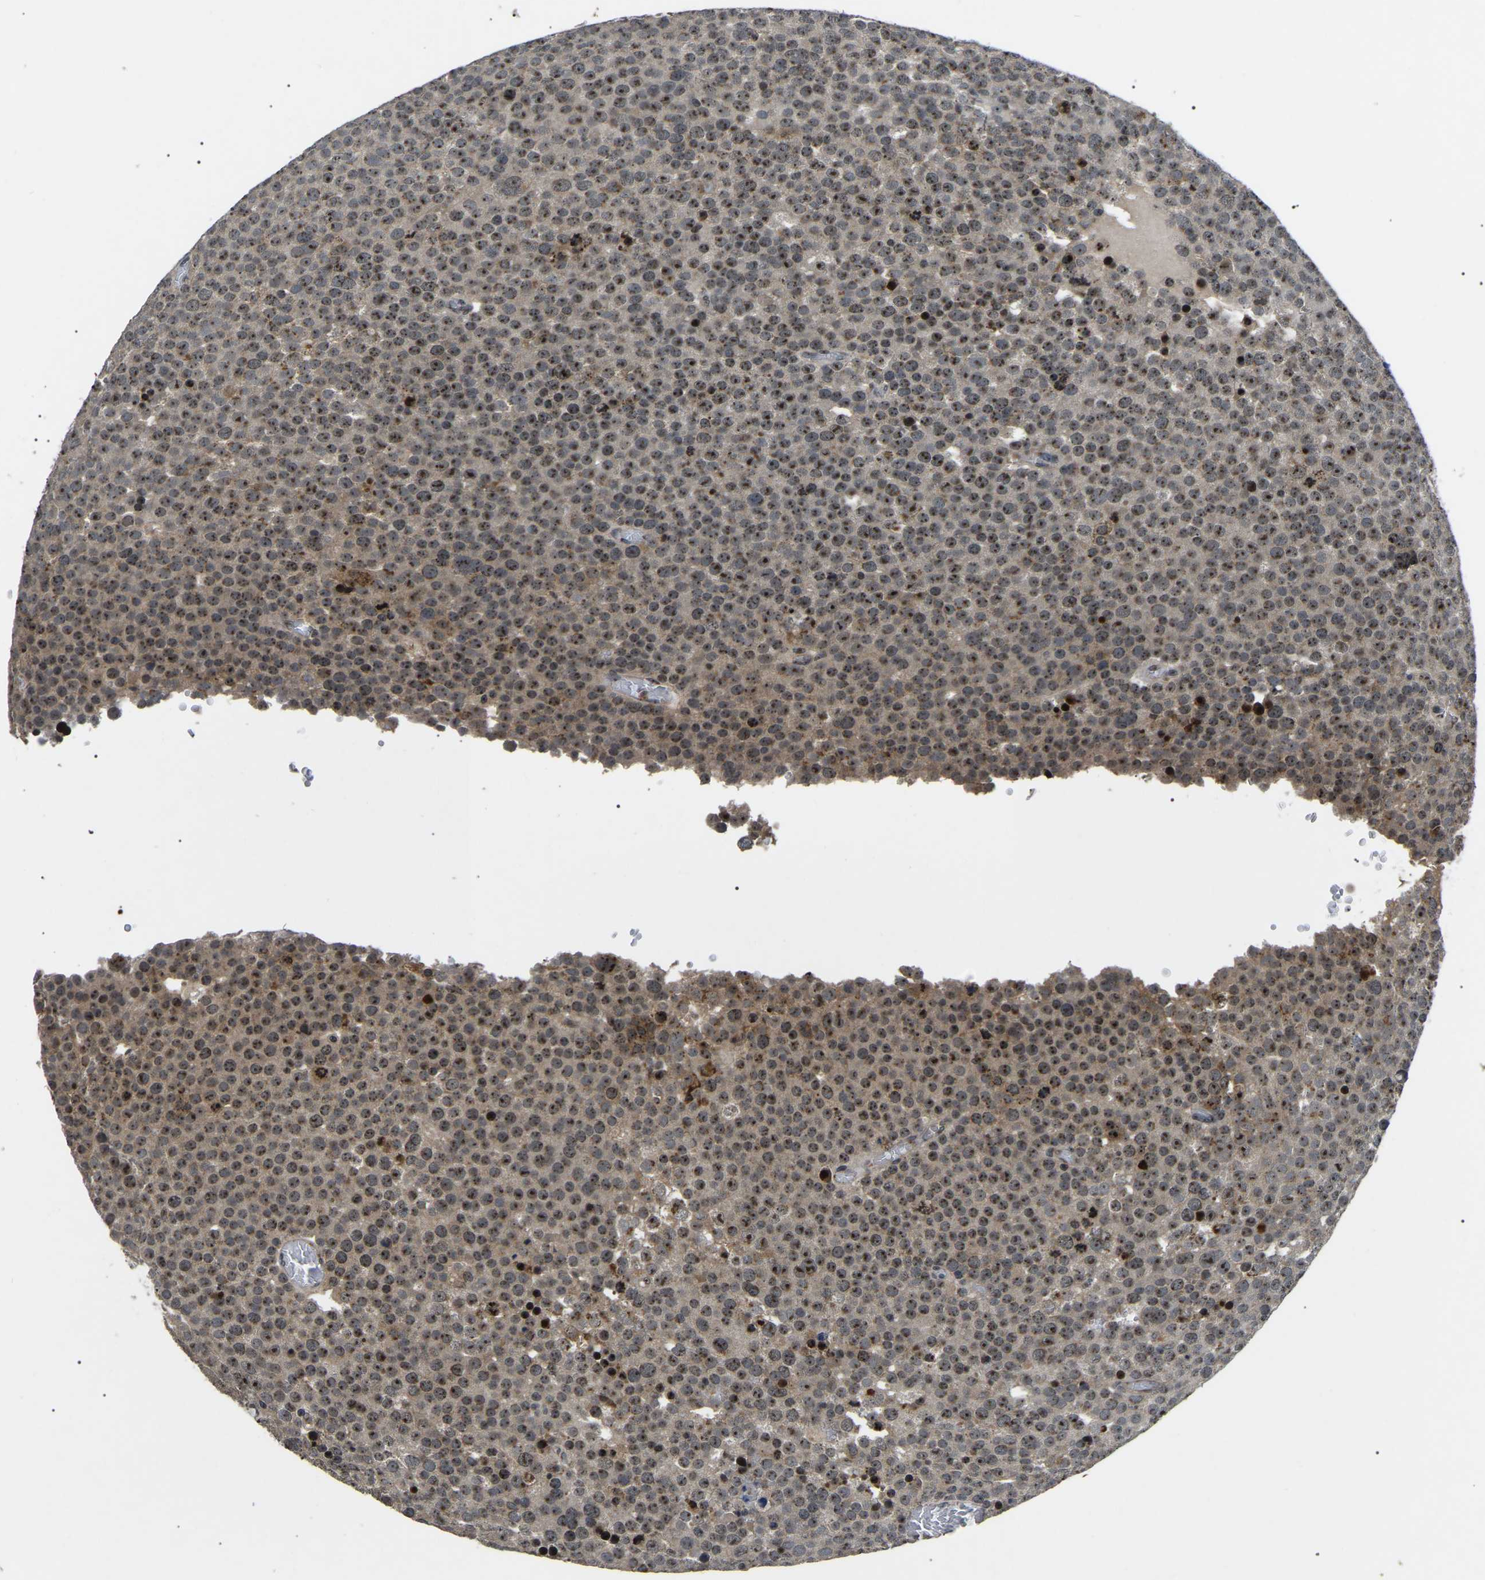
{"staining": {"intensity": "moderate", "quantity": ">75%", "location": "nuclear"}, "tissue": "testis cancer", "cell_type": "Tumor cells", "image_type": "cancer", "snomed": [{"axis": "morphology", "description": "Normal tissue, NOS"}, {"axis": "morphology", "description": "Seminoma, NOS"}, {"axis": "topography", "description": "Testis"}], "caption": "Protein staining shows moderate nuclear staining in about >75% of tumor cells in testis cancer.", "gene": "RBM28", "patient": {"sex": "male", "age": 71}}